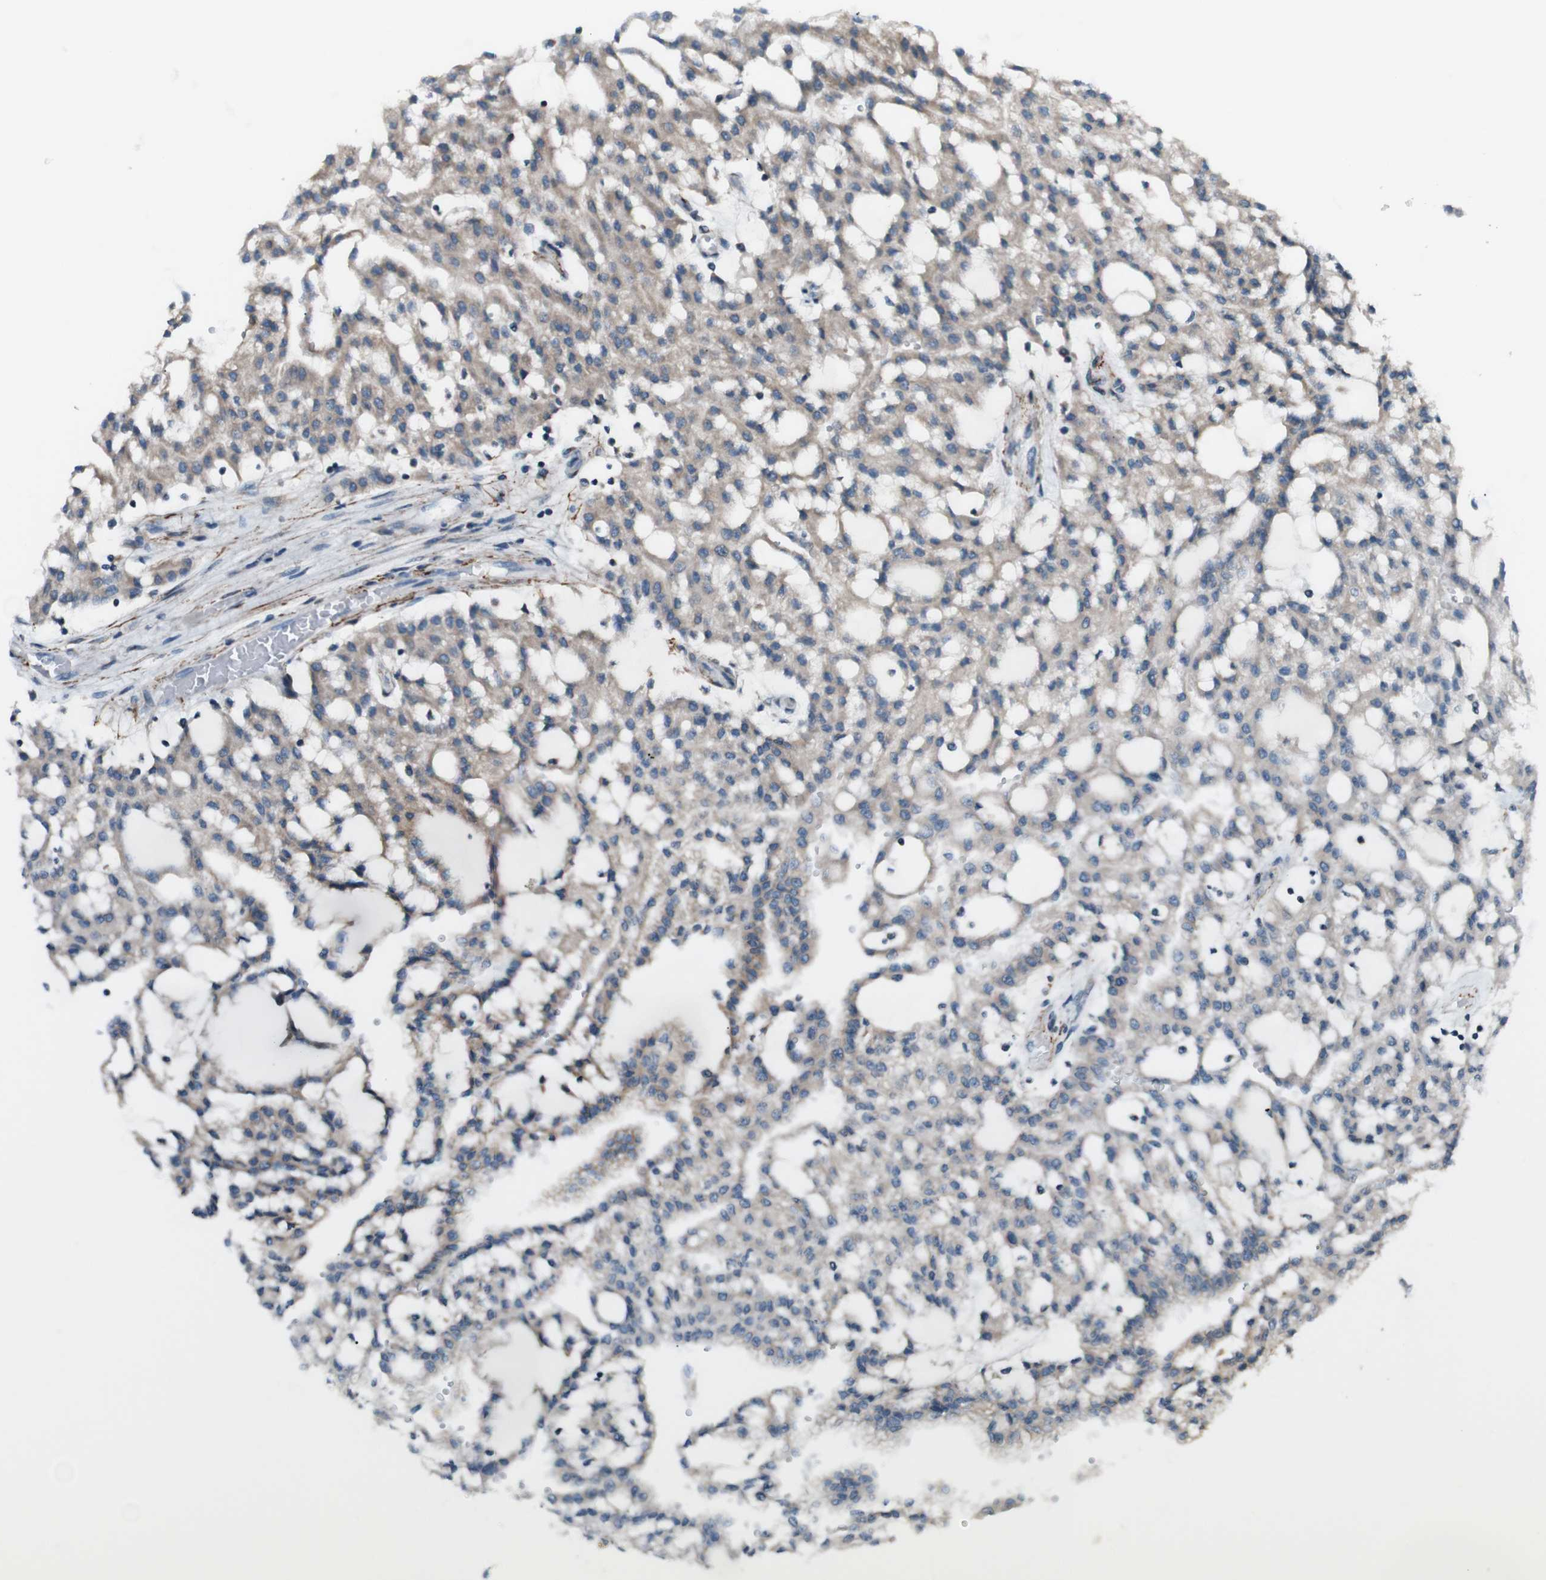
{"staining": {"intensity": "weak", "quantity": ">75%", "location": "cytoplasmic/membranous"}, "tissue": "renal cancer", "cell_type": "Tumor cells", "image_type": "cancer", "snomed": [{"axis": "morphology", "description": "Adenocarcinoma, NOS"}, {"axis": "topography", "description": "Kidney"}], "caption": "A micrograph of adenocarcinoma (renal) stained for a protein shows weak cytoplasmic/membranous brown staining in tumor cells.", "gene": "LNPK", "patient": {"sex": "male", "age": 63}}